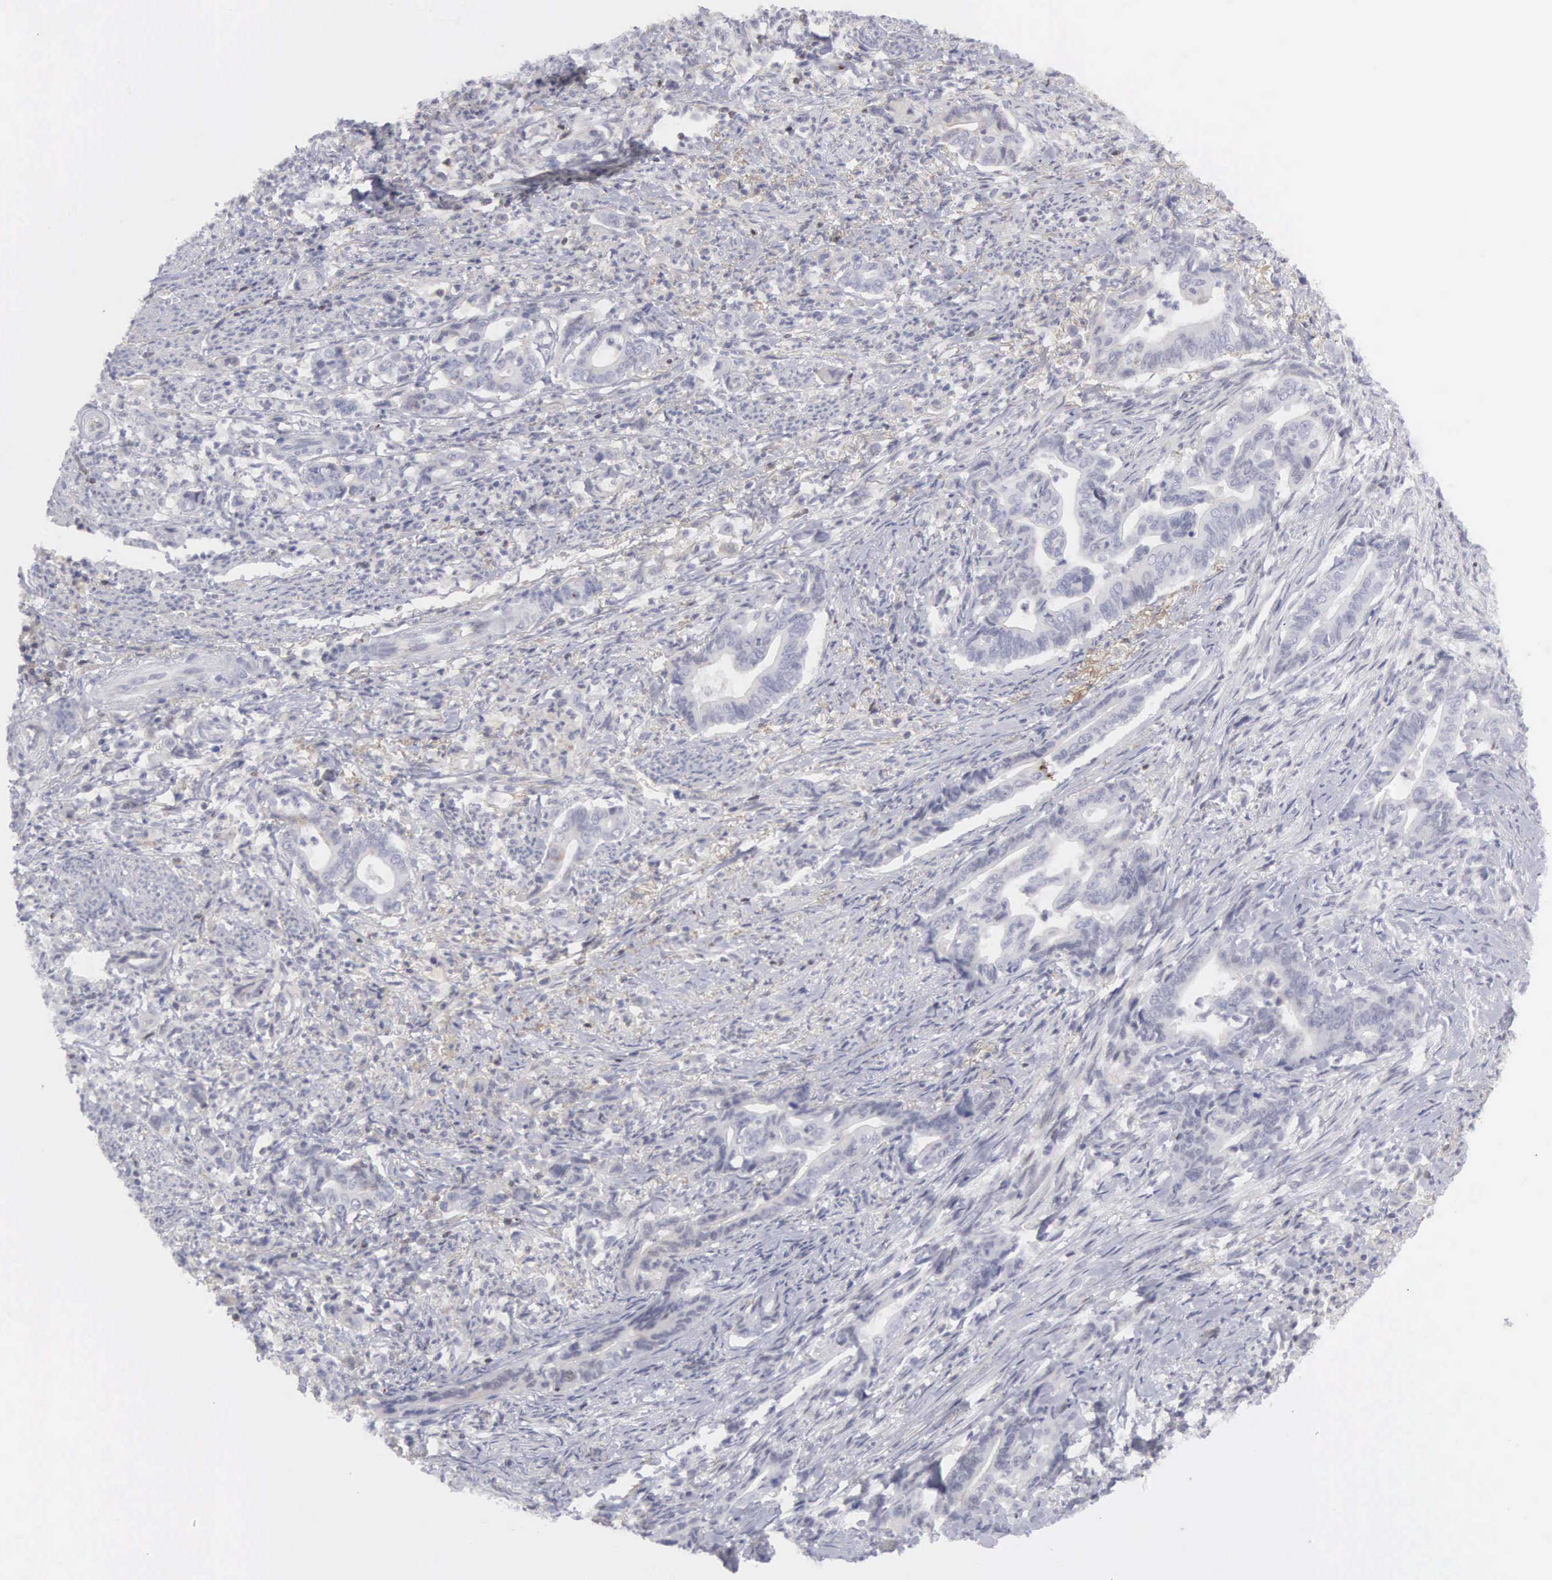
{"staining": {"intensity": "weak", "quantity": "<25%", "location": "cytoplasmic/membranous,nuclear"}, "tissue": "stomach cancer", "cell_type": "Tumor cells", "image_type": "cancer", "snomed": [{"axis": "morphology", "description": "Adenocarcinoma, NOS"}, {"axis": "topography", "description": "Stomach"}], "caption": "IHC histopathology image of neoplastic tissue: adenocarcinoma (stomach) stained with DAB (3,3'-diaminobenzidine) reveals no significant protein staining in tumor cells.", "gene": "RBPJ", "patient": {"sex": "female", "age": 76}}